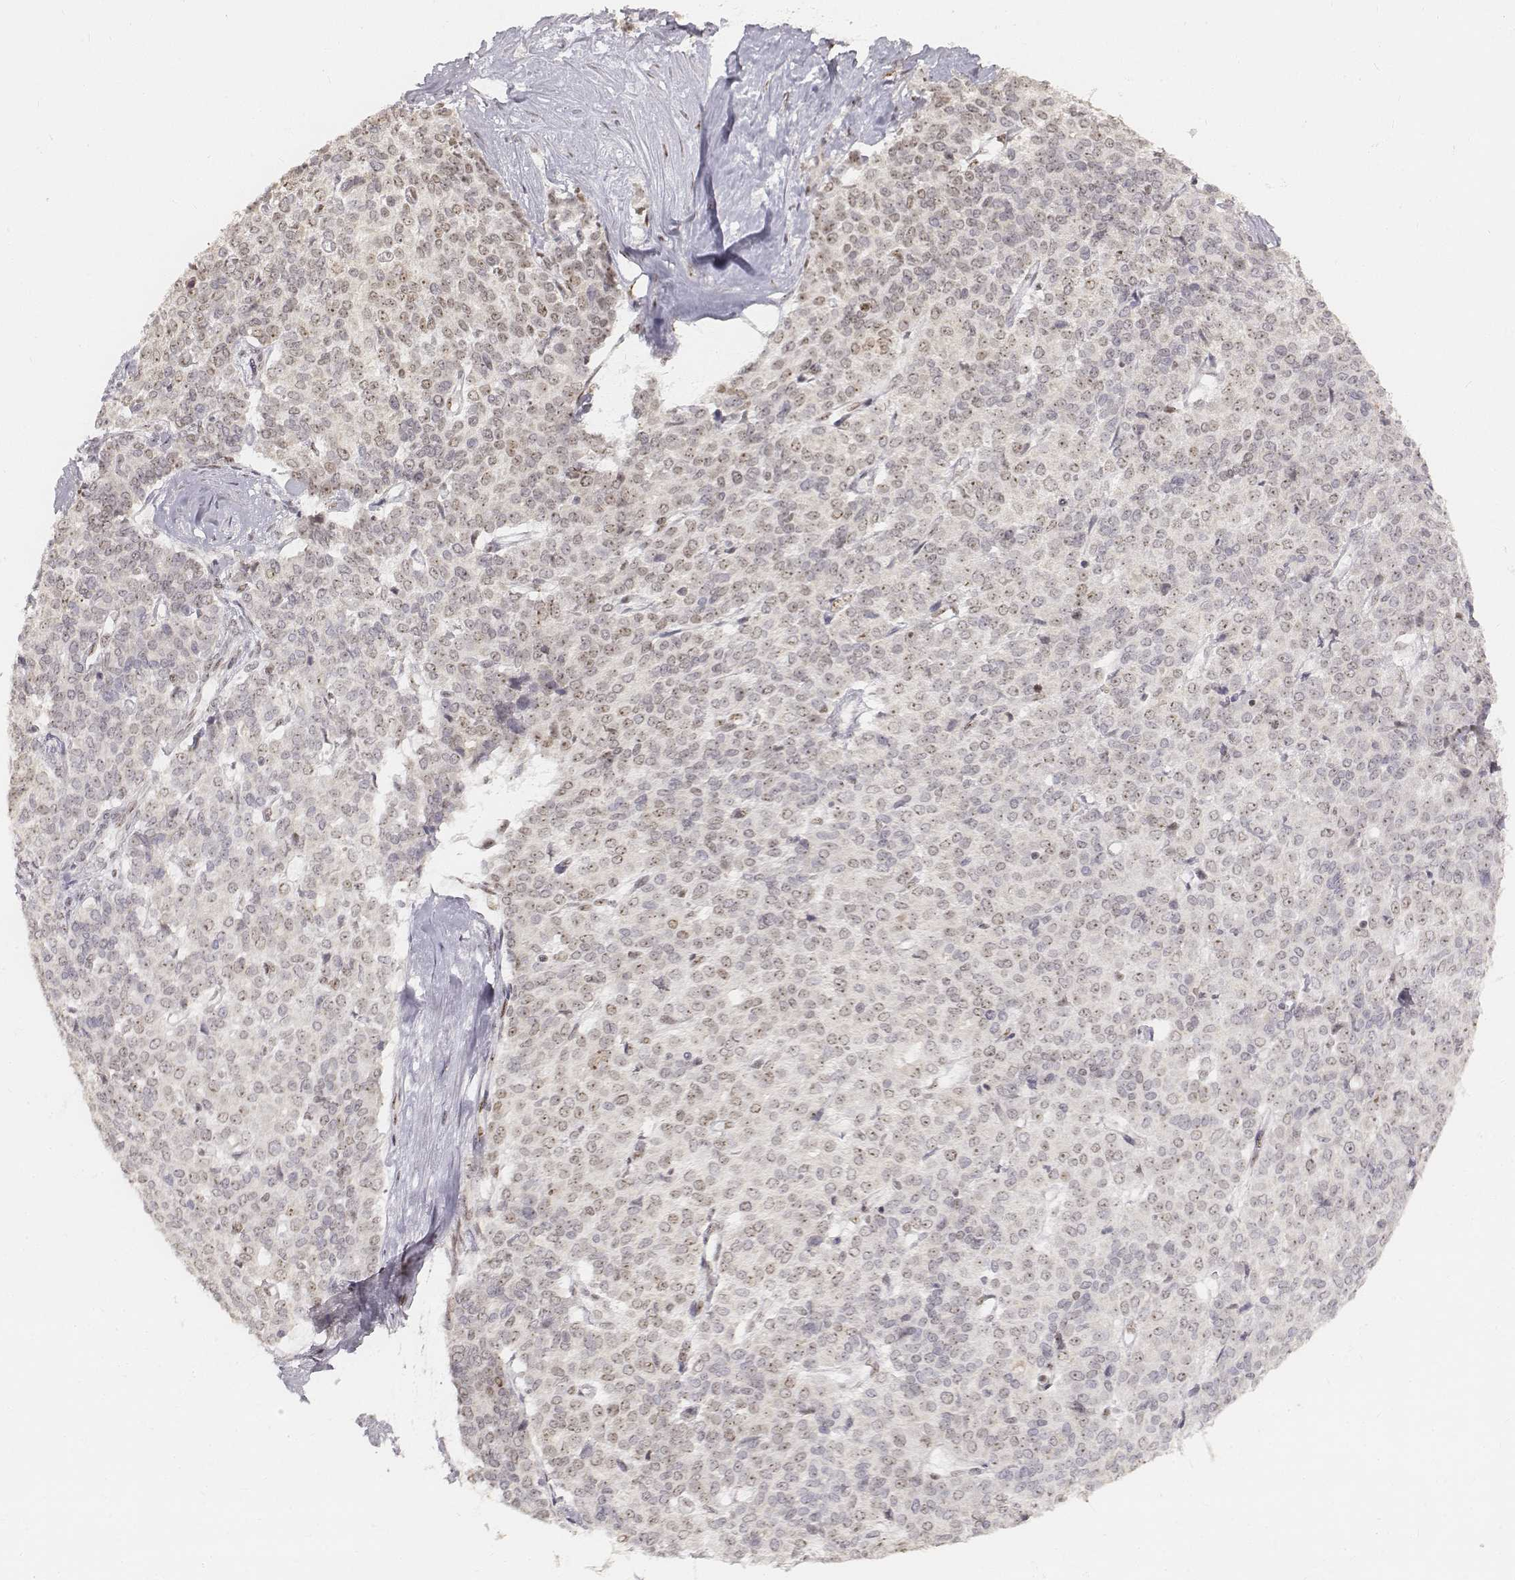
{"staining": {"intensity": "weak", "quantity": "<25%", "location": "nuclear"}, "tissue": "liver cancer", "cell_type": "Tumor cells", "image_type": "cancer", "snomed": [{"axis": "morphology", "description": "Cholangiocarcinoma"}, {"axis": "topography", "description": "Liver"}], "caption": "DAB immunohistochemical staining of human cholangiocarcinoma (liver) reveals no significant positivity in tumor cells. (DAB immunohistochemistry, high magnification).", "gene": "PHF6", "patient": {"sex": "female", "age": 47}}